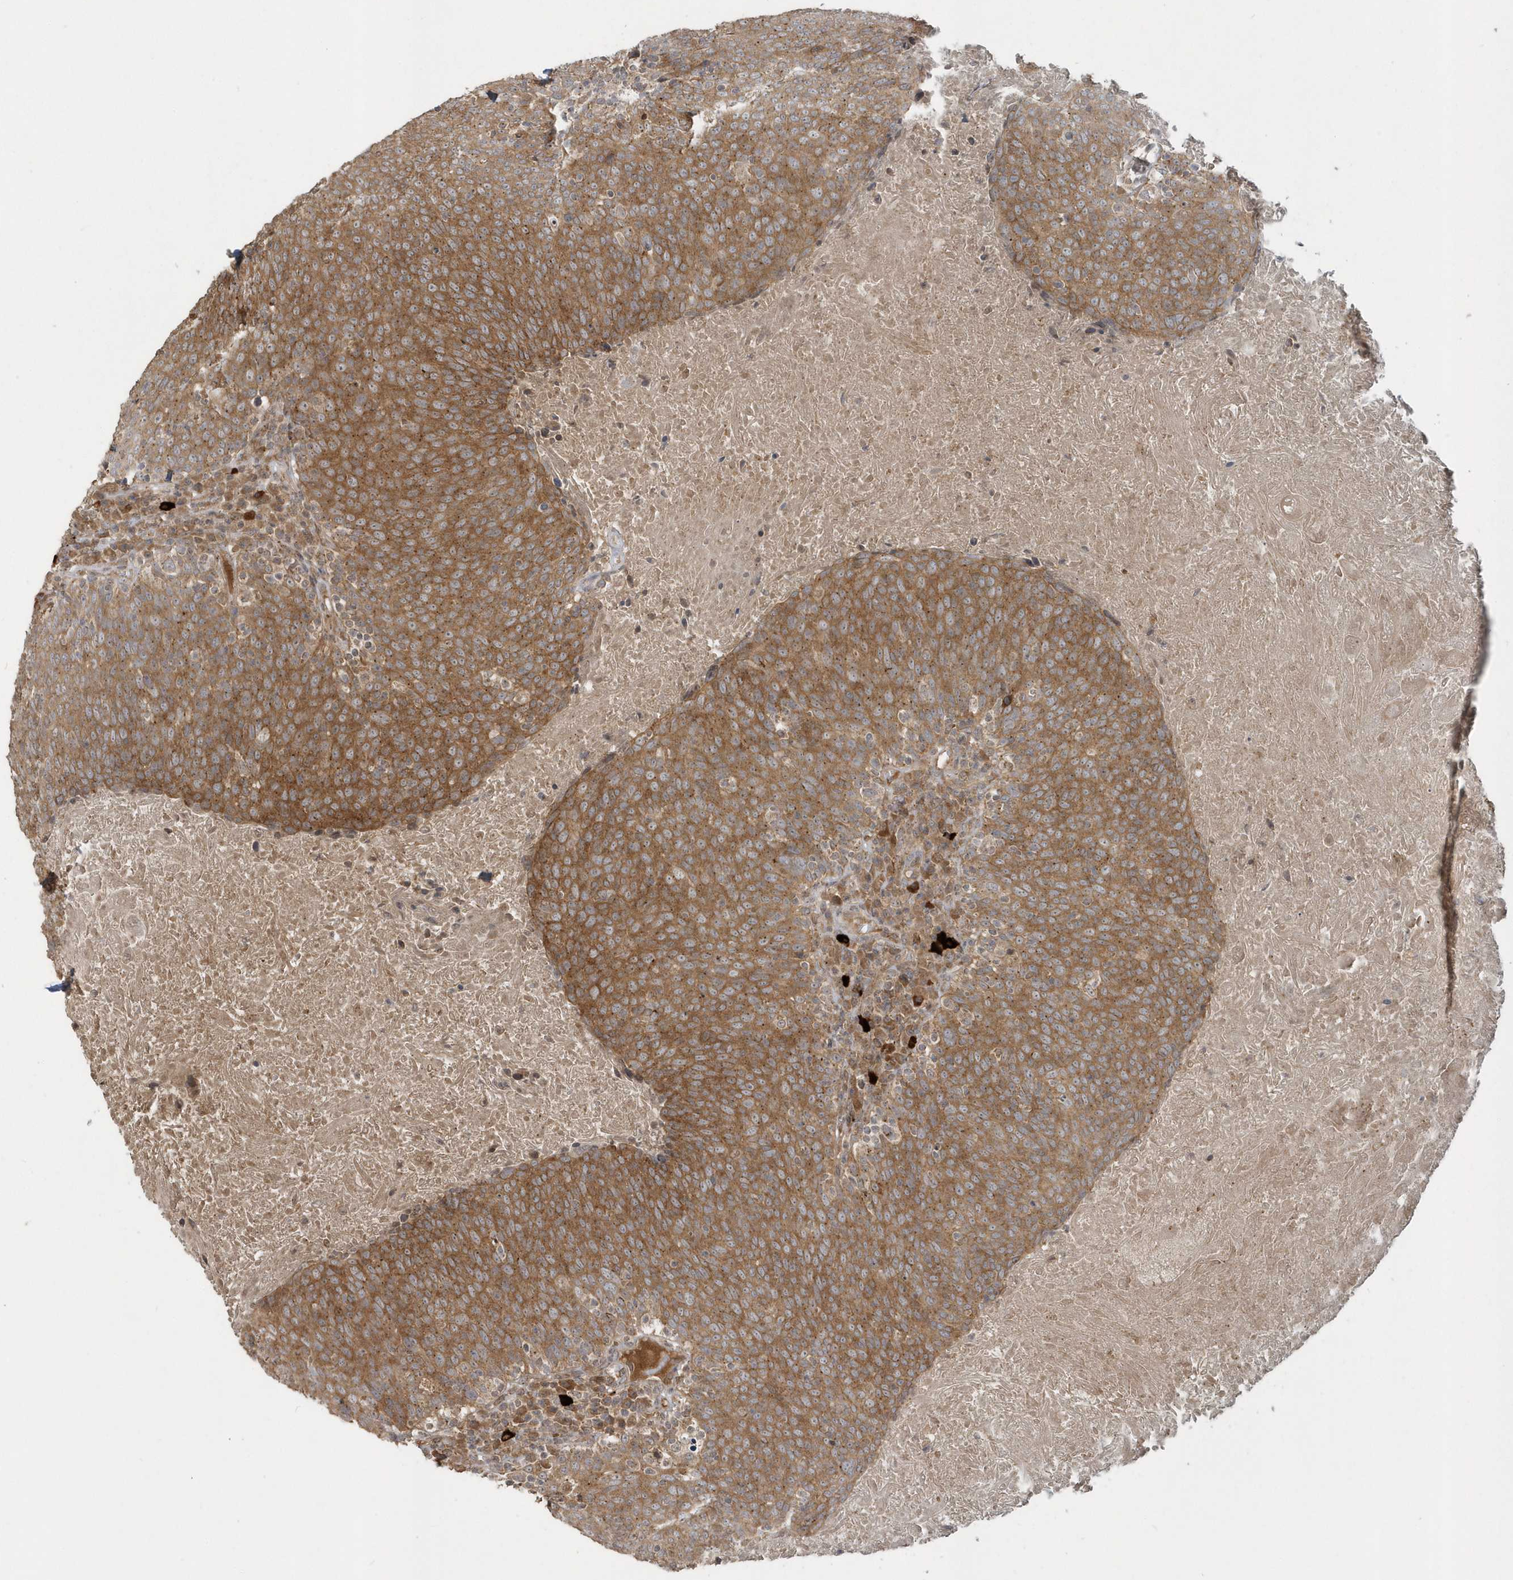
{"staining": {"intensity": "moderate", "quantity": ">75%", "location": "cytoplasmic/membranous"}, "tissue": "head and neck cancer", "cell_type": "Tumor cells", "image_type": "cancer", "snomed": [{"axis": "morphology", "description": "Squamous cell carcinoma, NOS"}, {"axis": "morphology", "description": "Squamous cell carcinoma, metastatic, NOS"}, {"axis": "topography", "description": "Lymph node"}, {"axis": "topography", "description": "Head-Neck"}], "caption": "Head and neck metastatic squamous cell carcinoma stained with IHC displays moderate cytoplasmic/membranous staining in approximately >75% of tumor cells.", "gene": "STIM2", "patient": {"sex": "male", "age": 62}}